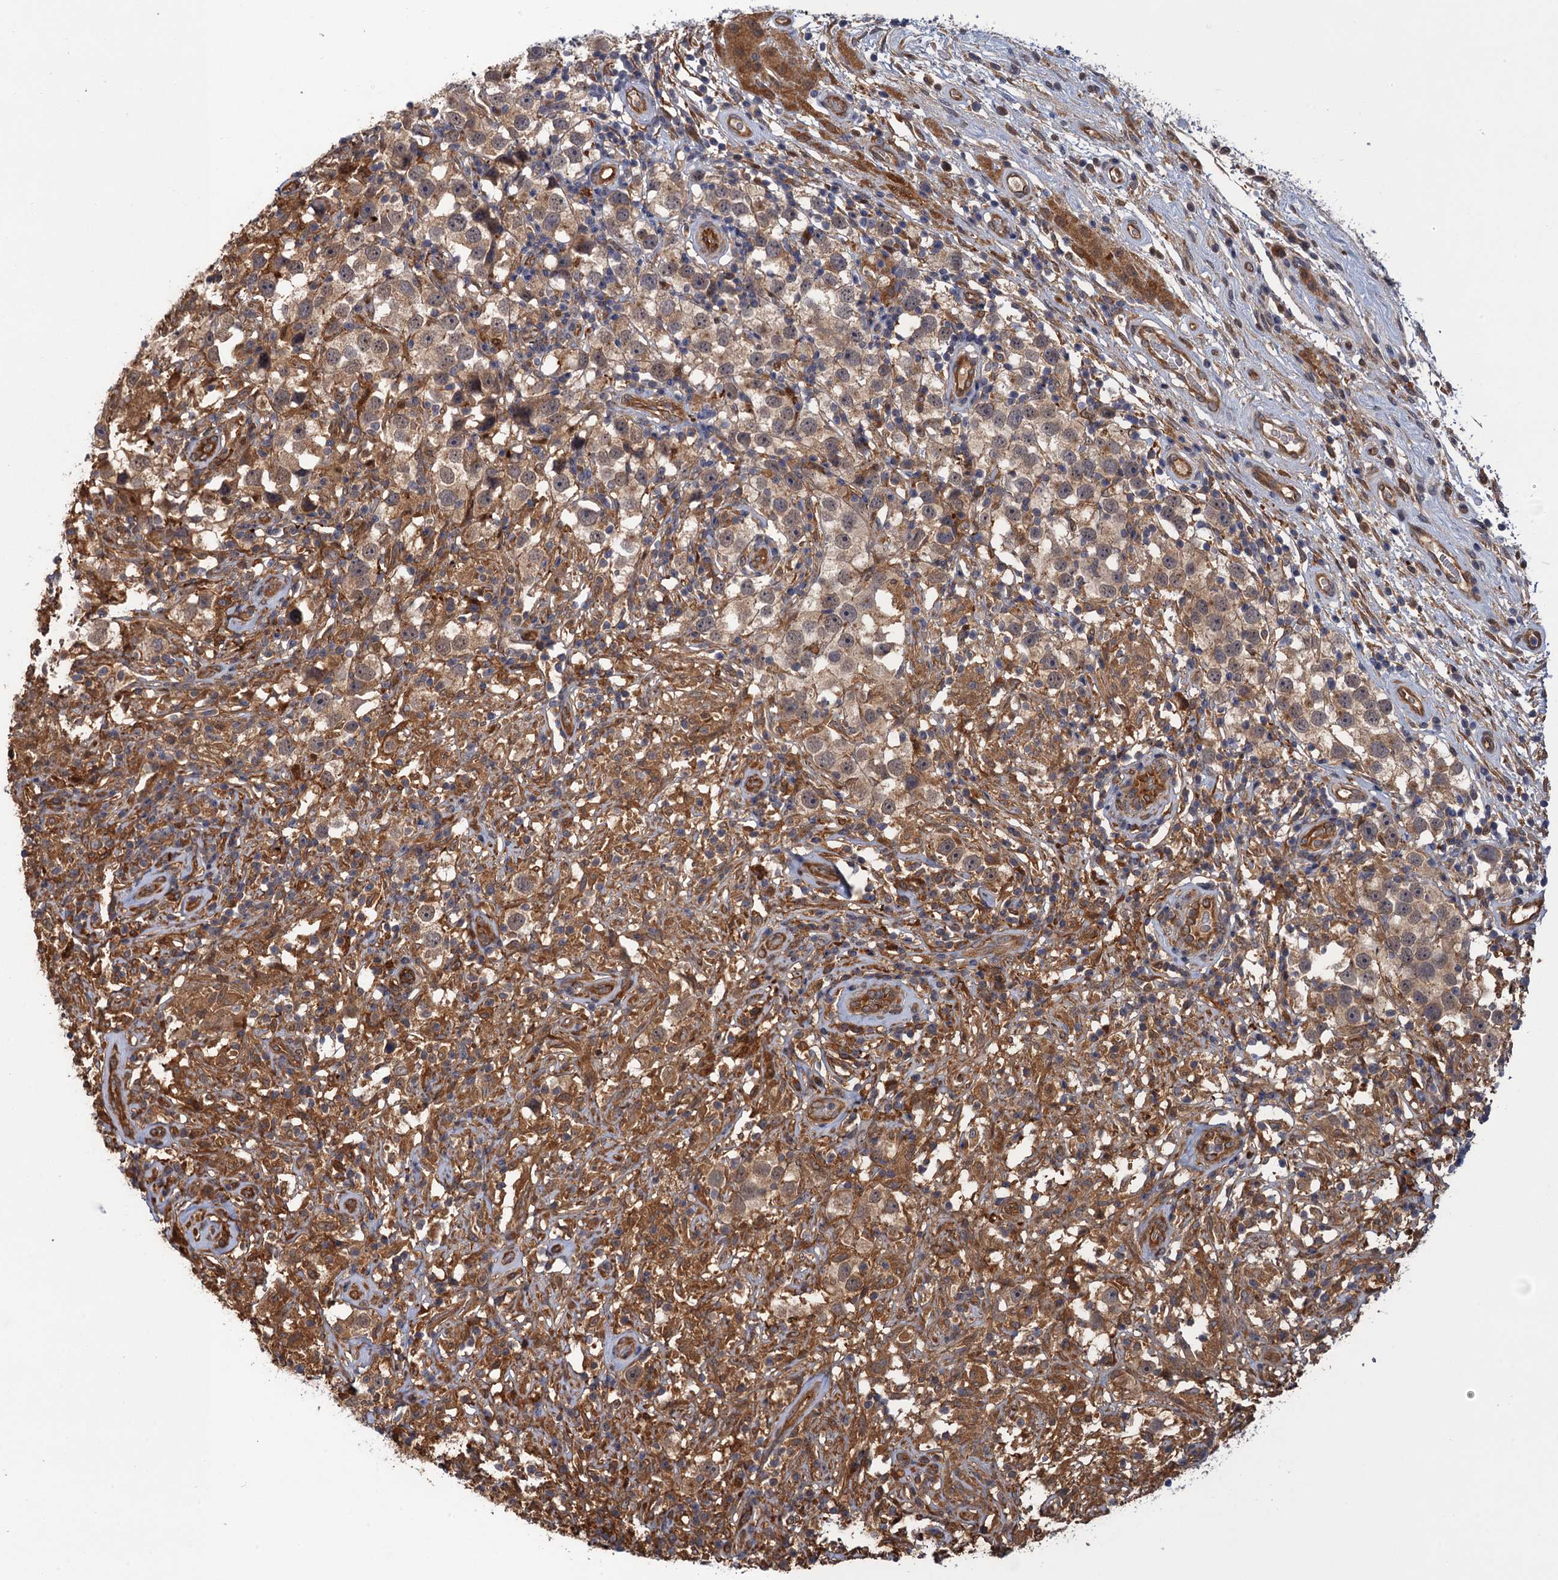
{"staining": {"intensity": "weak", "quantity": ">75%", "location": "cytoplasmic/membranous"}, "tissue": "testis cancer", "cell_type": "Tumor cells", "image_type": "cancer", "snomed": [{"axis": "morphology", "description": "Seminoma, NOS"}, {"axis": "topography", "description": "Testis"}], "caption": "Tumor cells show weak cytoplasmic/membranous expression in about >75% of cells in testis cancer (seminoma).", "gene": "NEK8", "patient": {"sex": "male", "age": 49}}